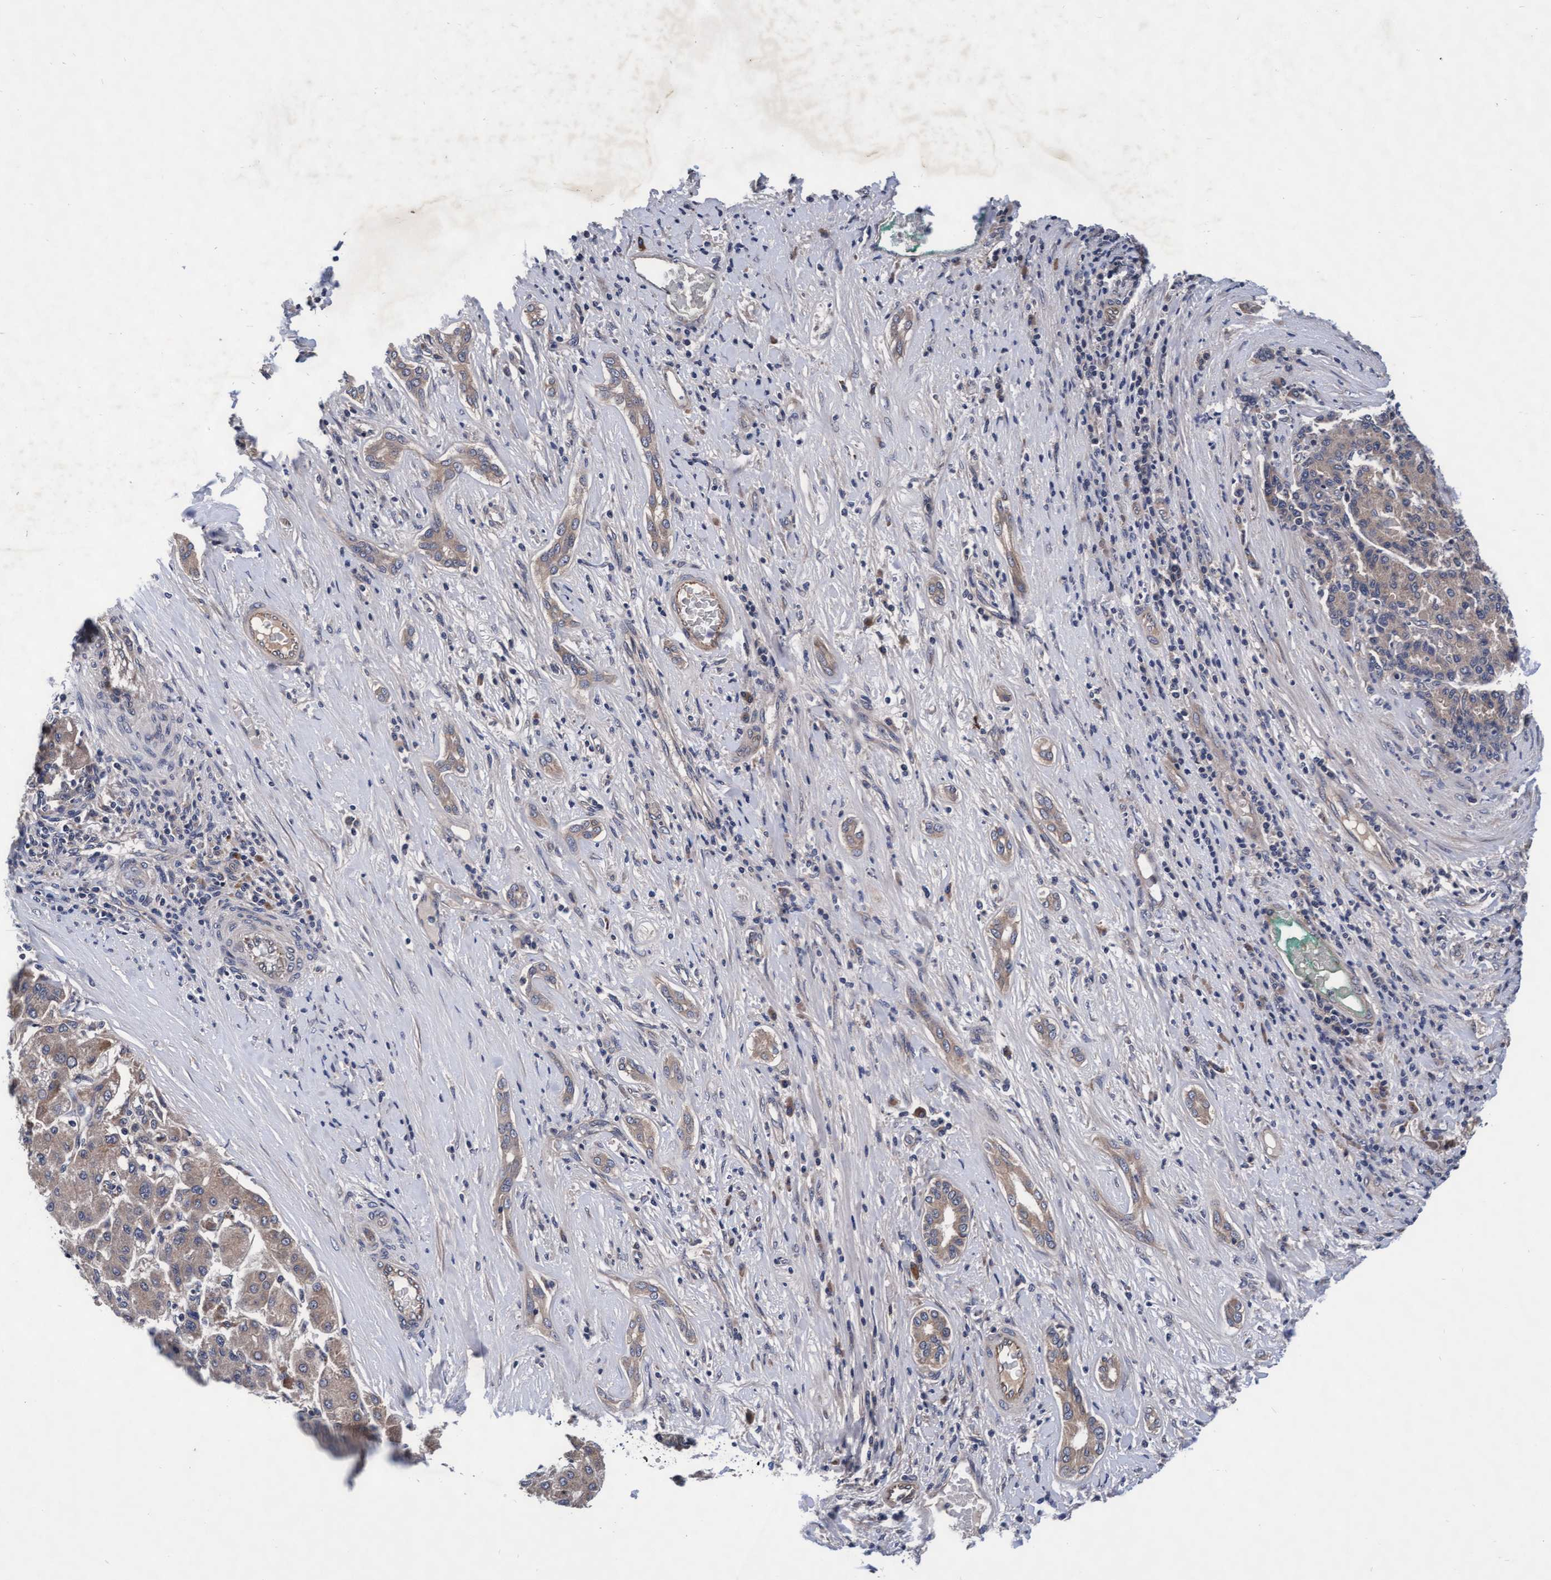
{"staining": {"intensity": "weak", "quantity": ">75%", "location": "cytoplasmic/membranous"}, "tissue": "liver cancer", "cell_type": "Tumor cells", "image_type": "cancer", "snomed": [{"axis": "morphology", "description": "Carcinoma, Hepatocellular, NOS"}, {"axis": "topography", "description": "Liver"}], "caption": "Human liver cancer (hepatocellular carcinoma) stained with a protein marker demonstrates weak staining in tumor cells.", "gene": "EFCAB13", "patient": {"sex": "male", "age": 65}}